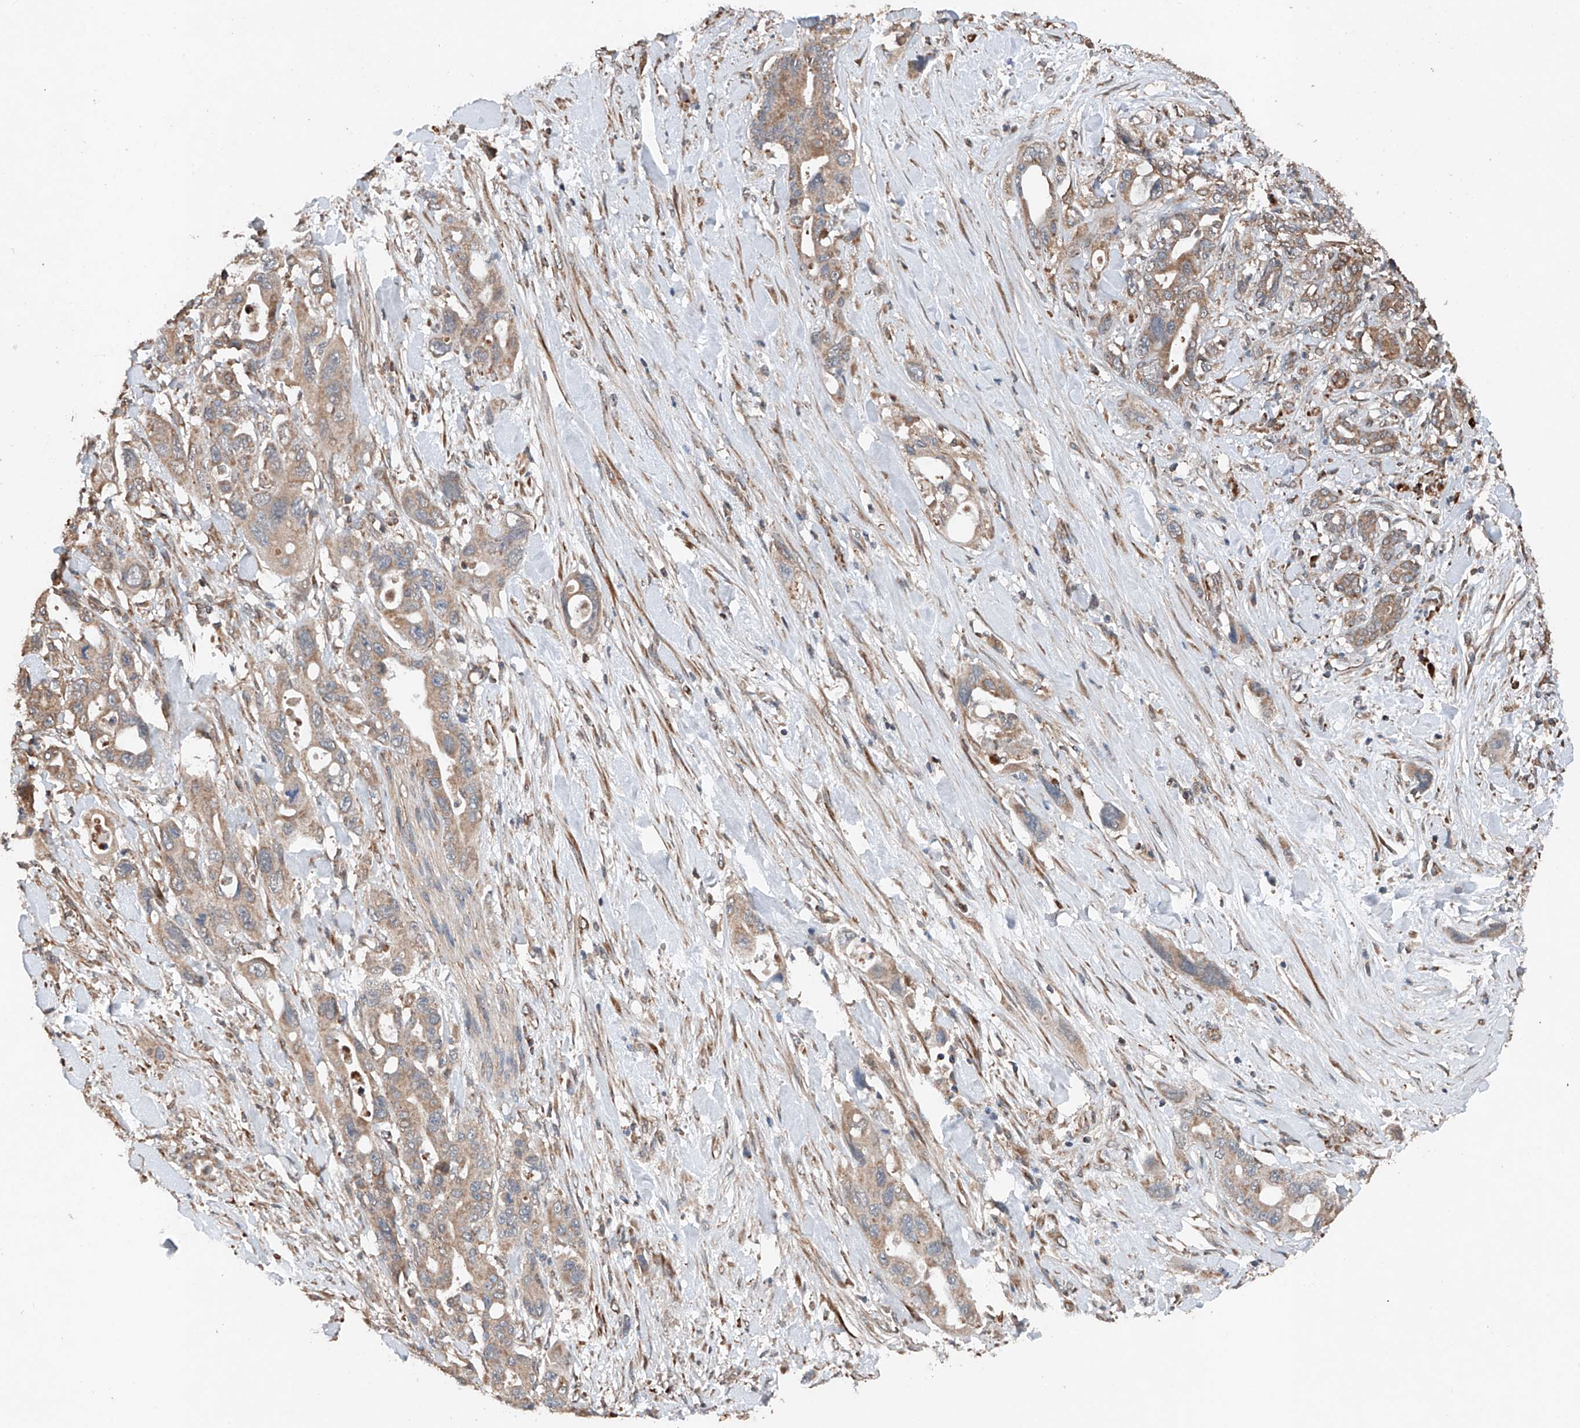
{"staining": {"intensity": "weak", "quantity": ">75%", "location": "cytoplasmic/membranous"}, "tissue": "pancreatic cancer", "cell_type": "Tumor cells", "image_type": "cancer", "snomed": [{"axis": "morphology", "description": "Adenocarcinoma, NOS"}, {"axis": "topography", "description": "Pancreas"}], "caption": "A histopathology image of adenocarcinoma (pancreatic) stained for a protein shows weak cytoplasmic/membranous brown staining in tumor cells.", "gene": "AP4B1", "patient": {"sex": "male", "age": 46}}